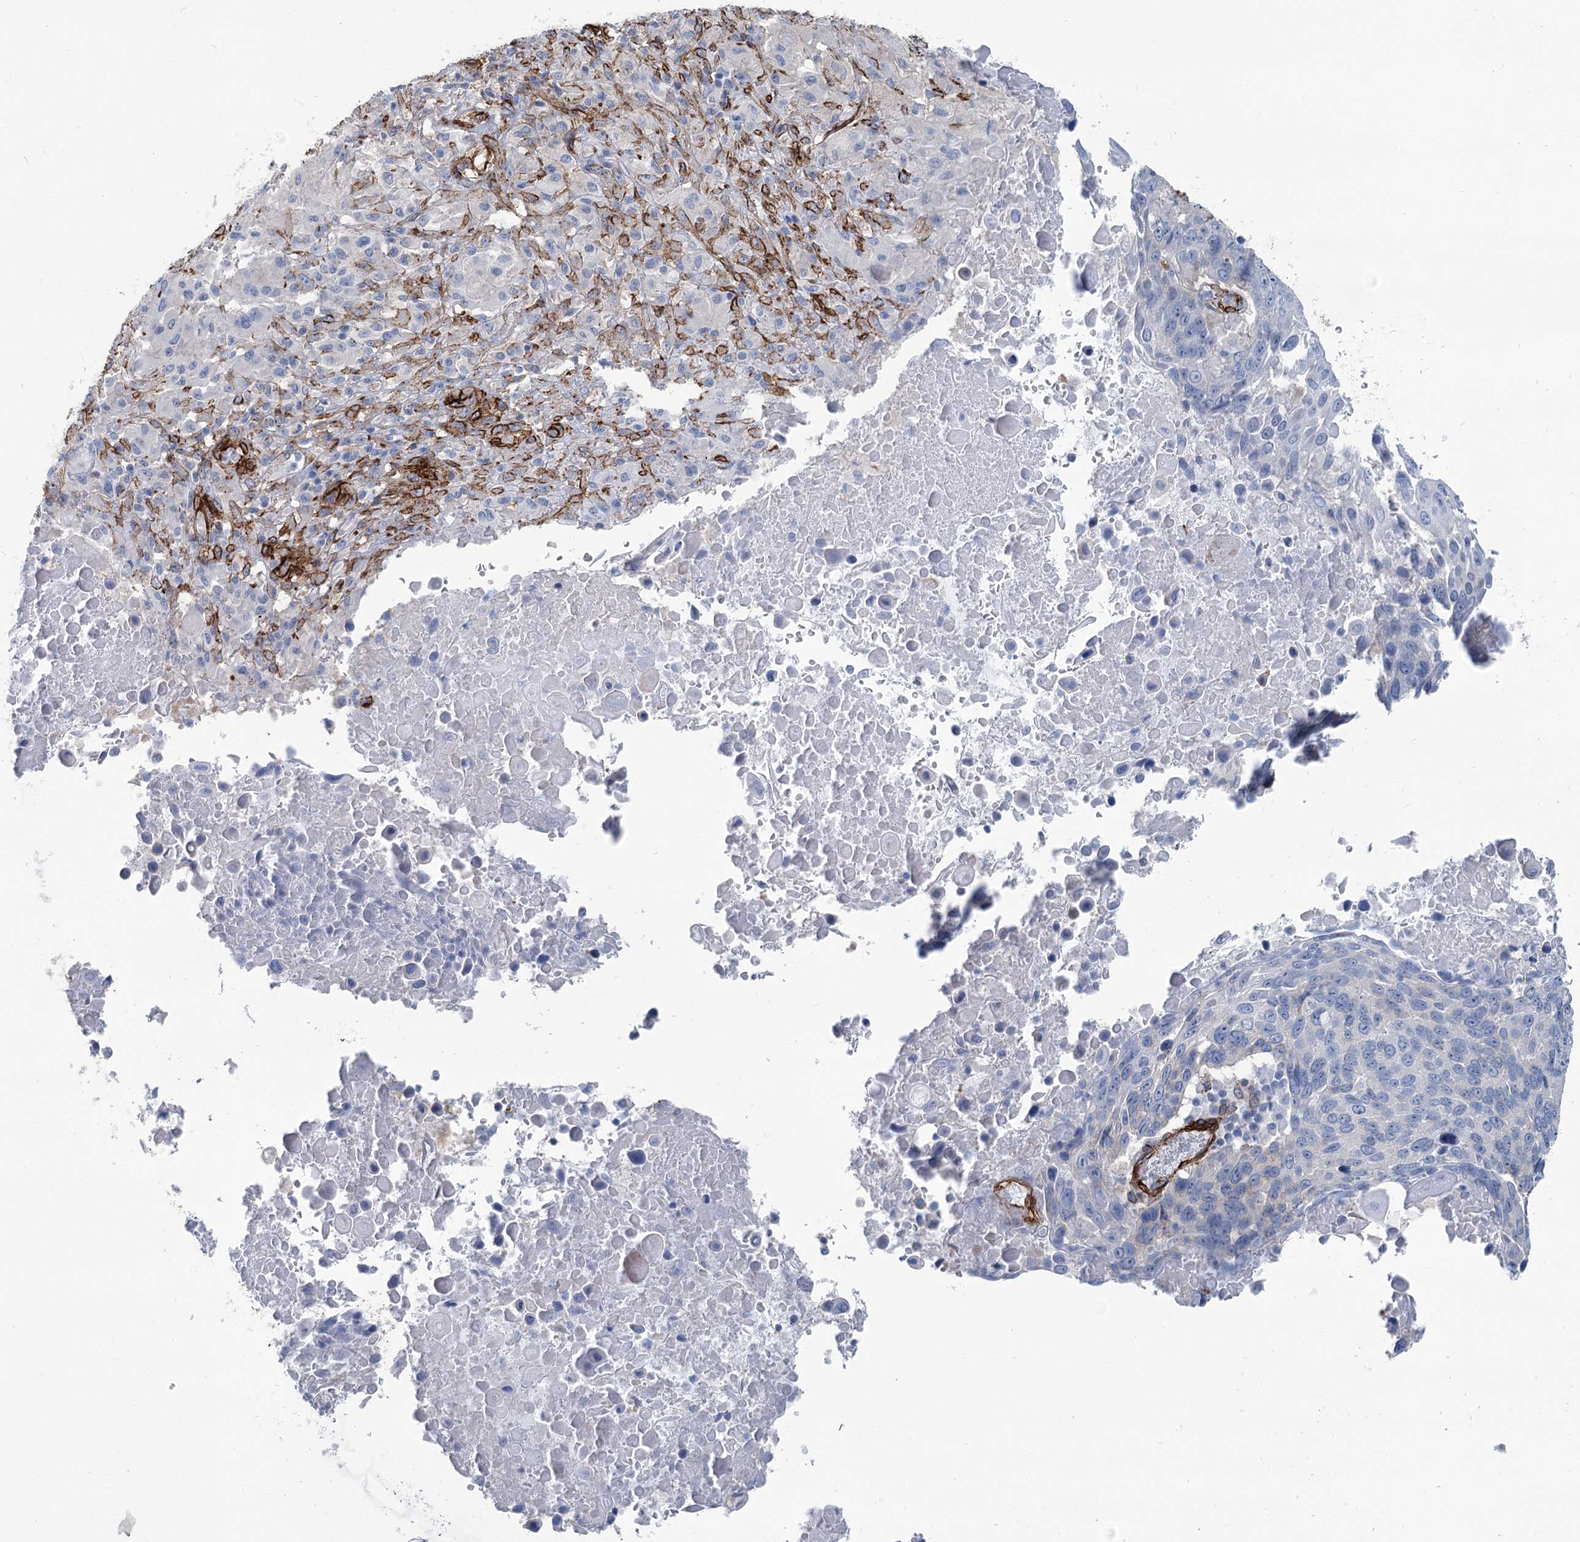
{"staining": {"intensity": "negative", "quantity": "none", "location": "none"}, "tissue": "lung cancer", "cell_type": "Tumor cells", "image_type": "cancer", "snomed": [{"axis": "morphology", "description": "Squamous cell carcinoma, NOS"}, {"axis": "topography", "description": "Lung"}], "caption": "Immunohistochemistry (IHC) micrograph of neoplastic tissue: lung squamous cell carcinoma stained with DAB (3,3'-diaminobenzidine) displays no significant protein expression in tumor cells.", "gene": "IQSEC1", "patient": {"sex": "male", "age": 66}}